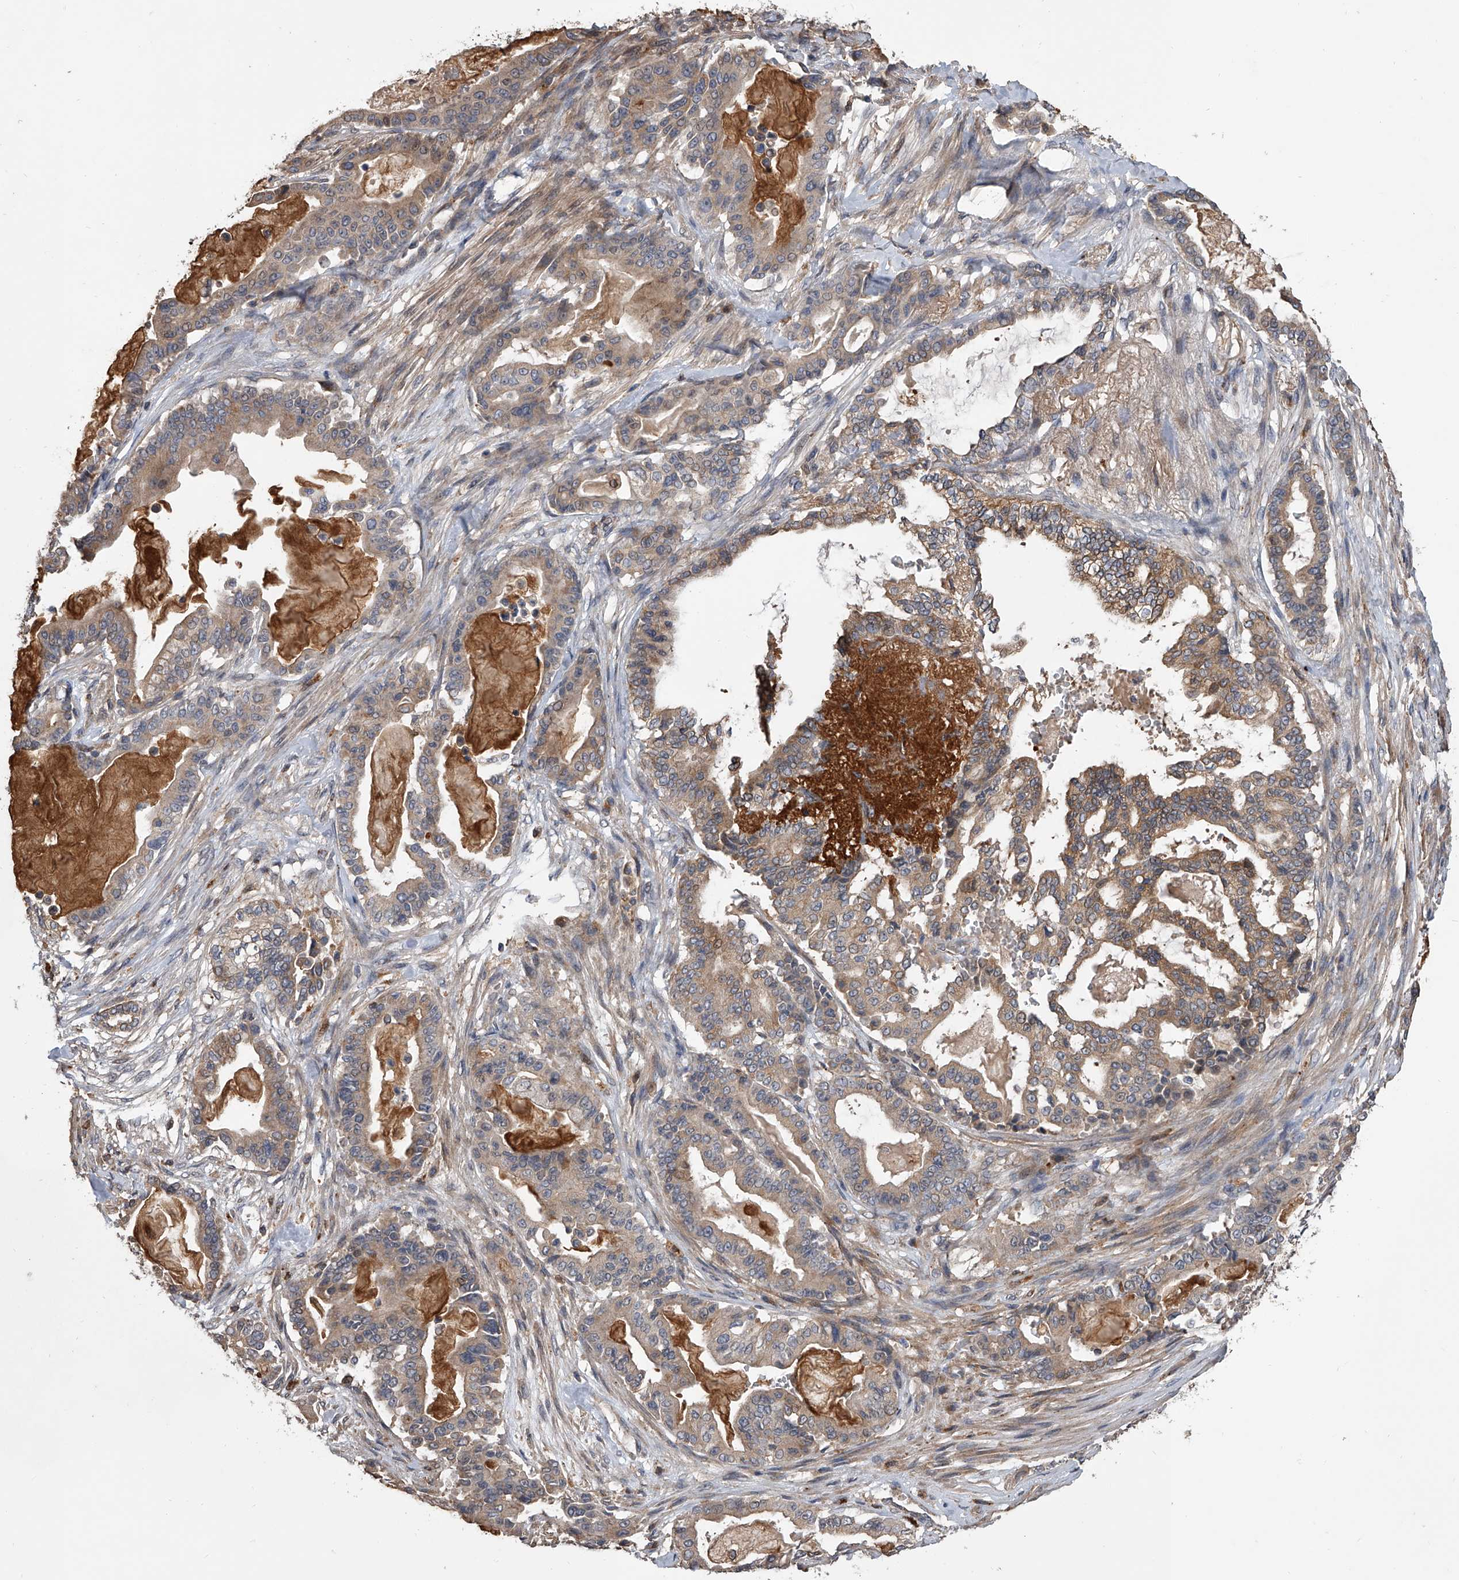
{"staining": {"intensity": "moderate", "quantity": "25%-75%", "location": "cytoplasmic/membranous"}, "tissue": "pancreatic cancer", "cell_type": "Tumor cells", "image_type": "cancer", "snomed": [{"axis": "morphology", "description": "Adenocarcinoma, NOS"}, {"axis": "topography", "description": "Pancreas"}], "caption": "Immunohistochemical staining of human pancreatic cancer (adenocarcinoma) demonstrates medium levels of moderate cytoplasmic/membranous protein staining in approximately 25%-75% of tumor cells.", "gene": "DOCK9", "patient": {"sex": "male", "age": 63}}